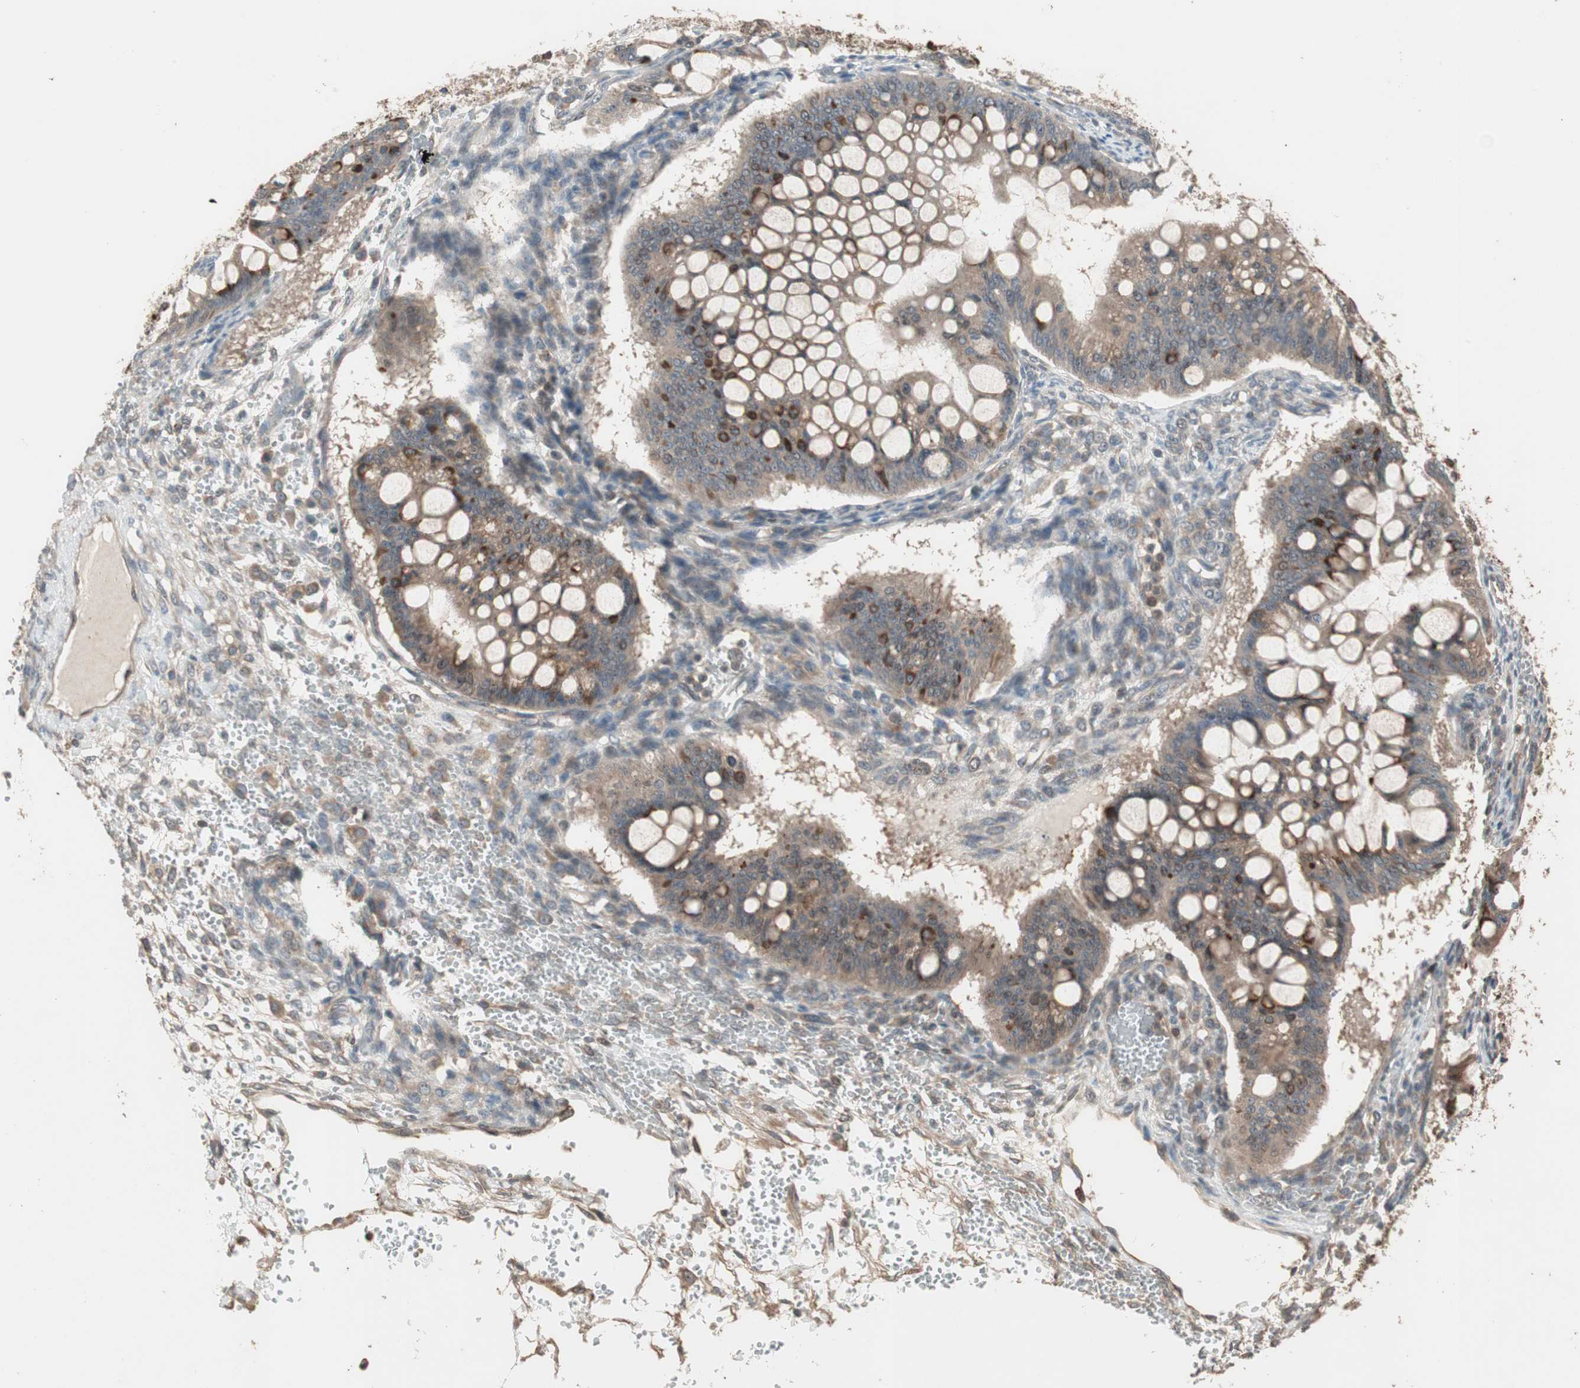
{"staining": {"intensity": "moderate", "quantity": "25%-75%", "location": "cytoplasmic/membranous"}, "tissue": "ovarian cancer", "cell_type": "Tumor cells", "image_type": "cancer", "snomed": [{"axis": "morphology", "description": "Cystadenocarcinoma, mucinous, NOS"}, {"axis": "topography", "description": "Ovary"}], "caption": "A histopathology image of ovarian cancer stained for a protein shows moderate cytoplasmic/membranous brown staining in tumor cells. (DAB (3,3'-diaminobenzidine) IHC with brightfield microscopy, high magnification).", "gene": "ATP6AP2", "patient": {"sex": "female", "age": 73}}